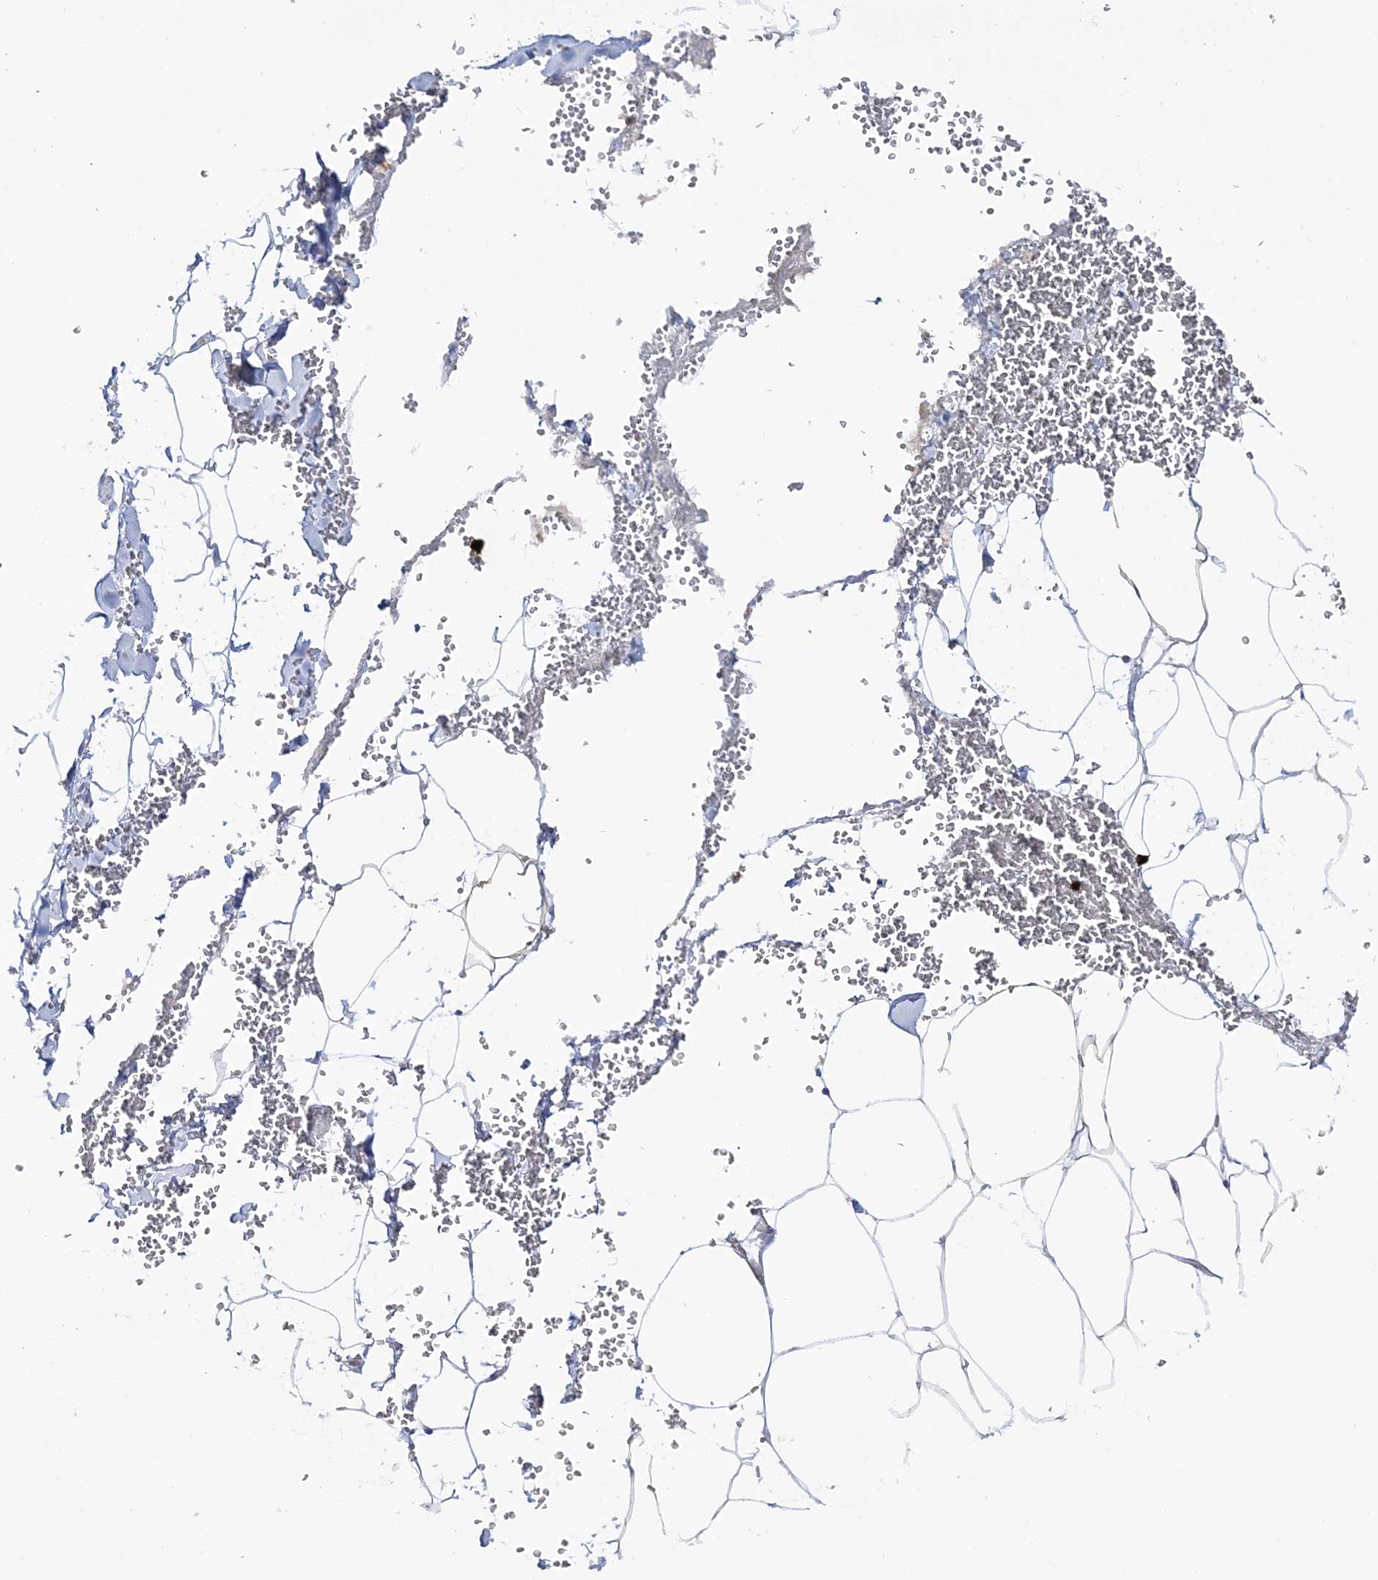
{"staining": {"intensity": "negative", "quantity": "none", "location": "none"}, "tissue": "adipose tissue", "cell_type": "Adipocytes", "image_type": "normal", "snomed": [{"axis": "morphology", "description": "Normal tissue, NOS"}, {"axis": "topography", "description": "Gallbladder"}, {"axis": "topography", "description": "Peripheral nerve tissue"}], "caption": "This micrograph is of normal adipose tissue stained with immunohistochemistry (IHC) to label a protein in brown with the nuclei are counter-stained blue. There is no staining in adipocytes. (DAB (3,3'-diaminobenzidine) immunohistochemistry visualized using brightfield microscopy, high magnification).", "gene": "WDSUB1", "patient": {"sex": "male", "age": 38}}